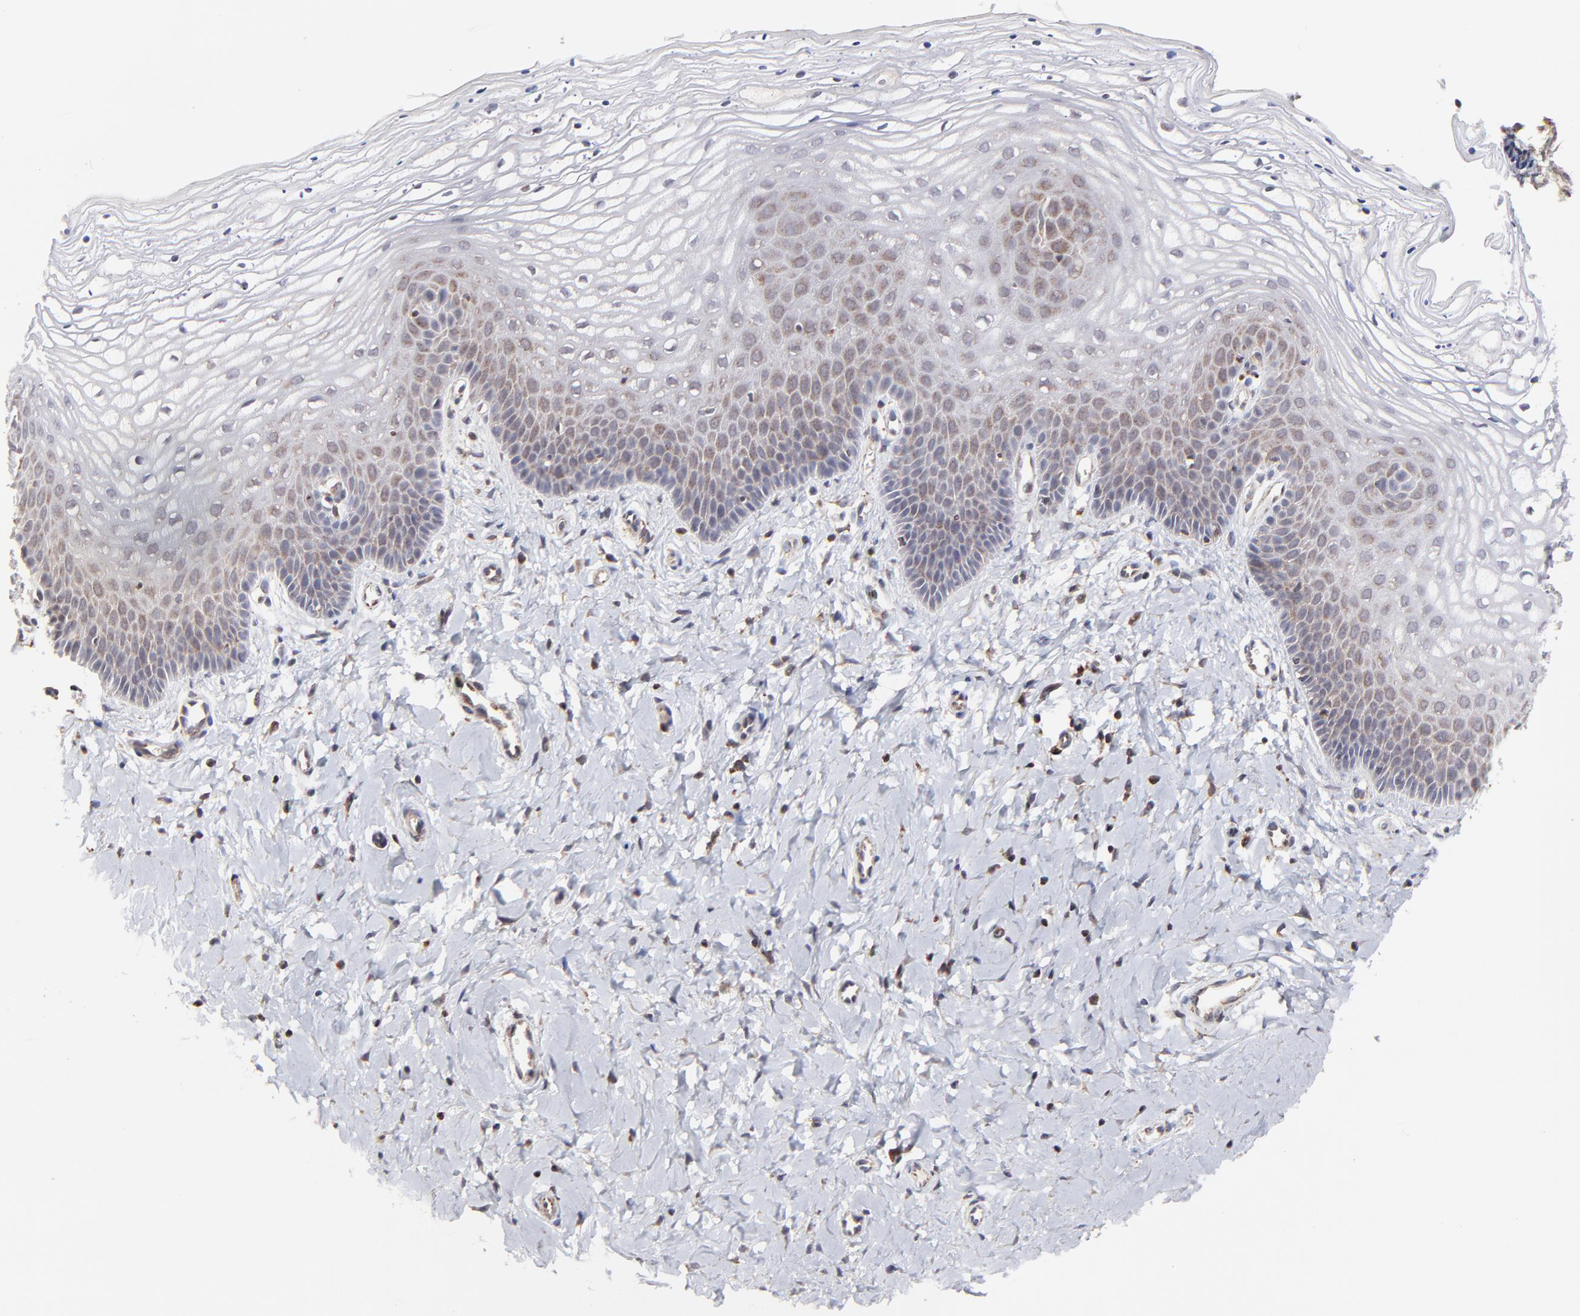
{"staining": {"intensity": "moderate", "quantity": "25%-75%", "location": "cytoplasmic/membranous"}, "tissue": "vagina", "cell_type": "Squamous epithelial cells", "image_type": "normal", "snomed": [{"axis": "morphology", "description": "Normal tissue, NOS"}, {"axis": "topography", "description": "Vagina"}], "caption": "This photomicrograph displays immunohistochemistry (IHC) staining of unremarkable vagina, with medium moderate cytoplasmic/membranous expression in approximately 25%-75% of squamous epithelial cells.", "gene": "MAP2K7", "patient": {"sex": "female", "age": 68}}